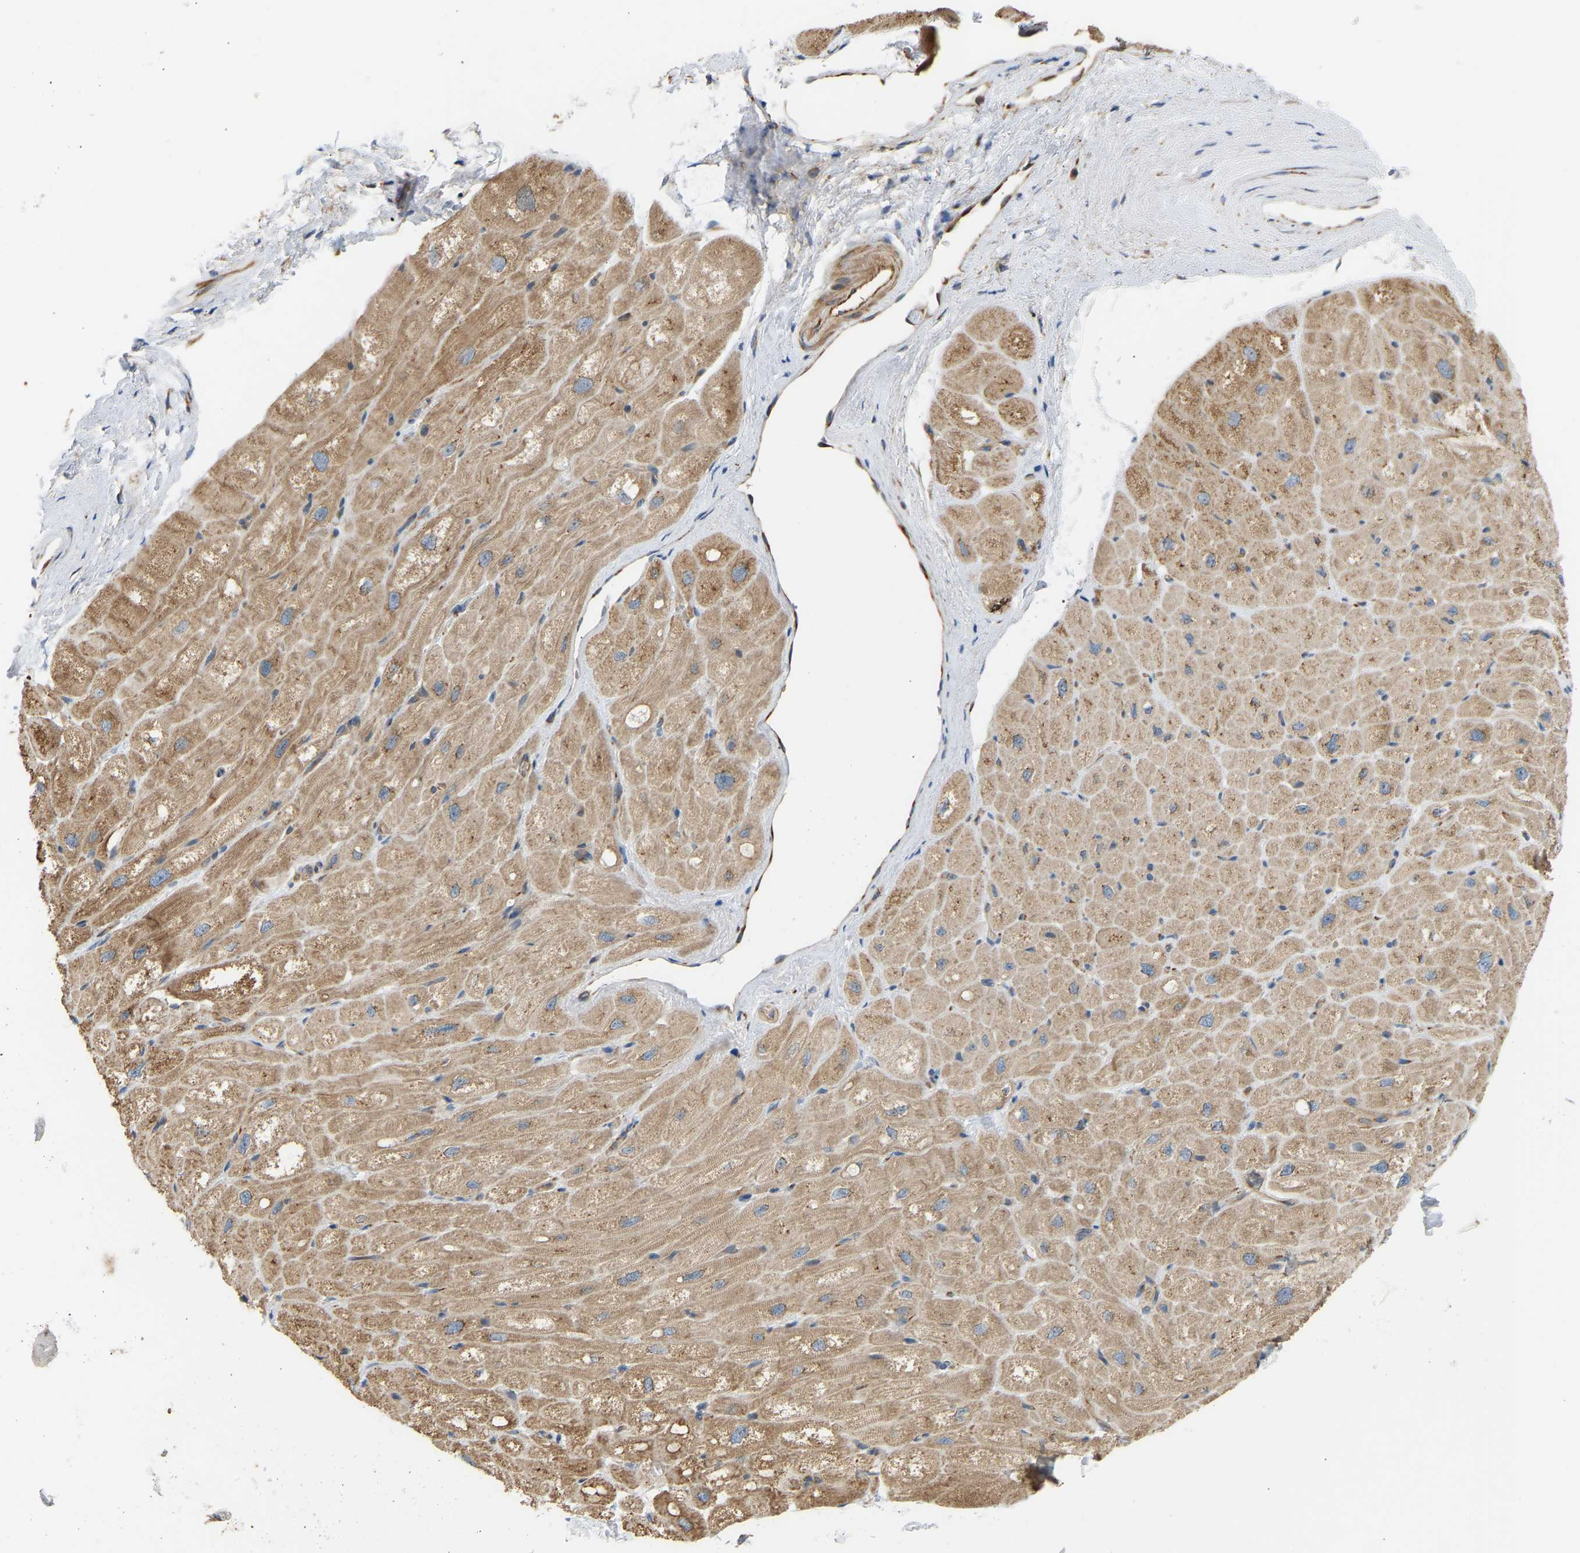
{"staining": {"intensity": "weak", "quantity": ">75%", "location": "cytoplasmic/membranous"}, "tissue": "heart muscle", "cell_type": "Cardiomyocytes", "image_type": "normal", "snomed": [{"axis": "morphology", "description": "Normal tissue, NOS"}, {"axis": "topography", "description": "Heart"}], "caption": "This photomicrograph demonstrates immunohistochemistry staining of unremarkable heart muscle, with low weak cytoplasmic/membranous expression in approximately >75% of cardiomyocytes.", "gene": "YIPF2", "patient": {"sex": "male", "age": 49}}